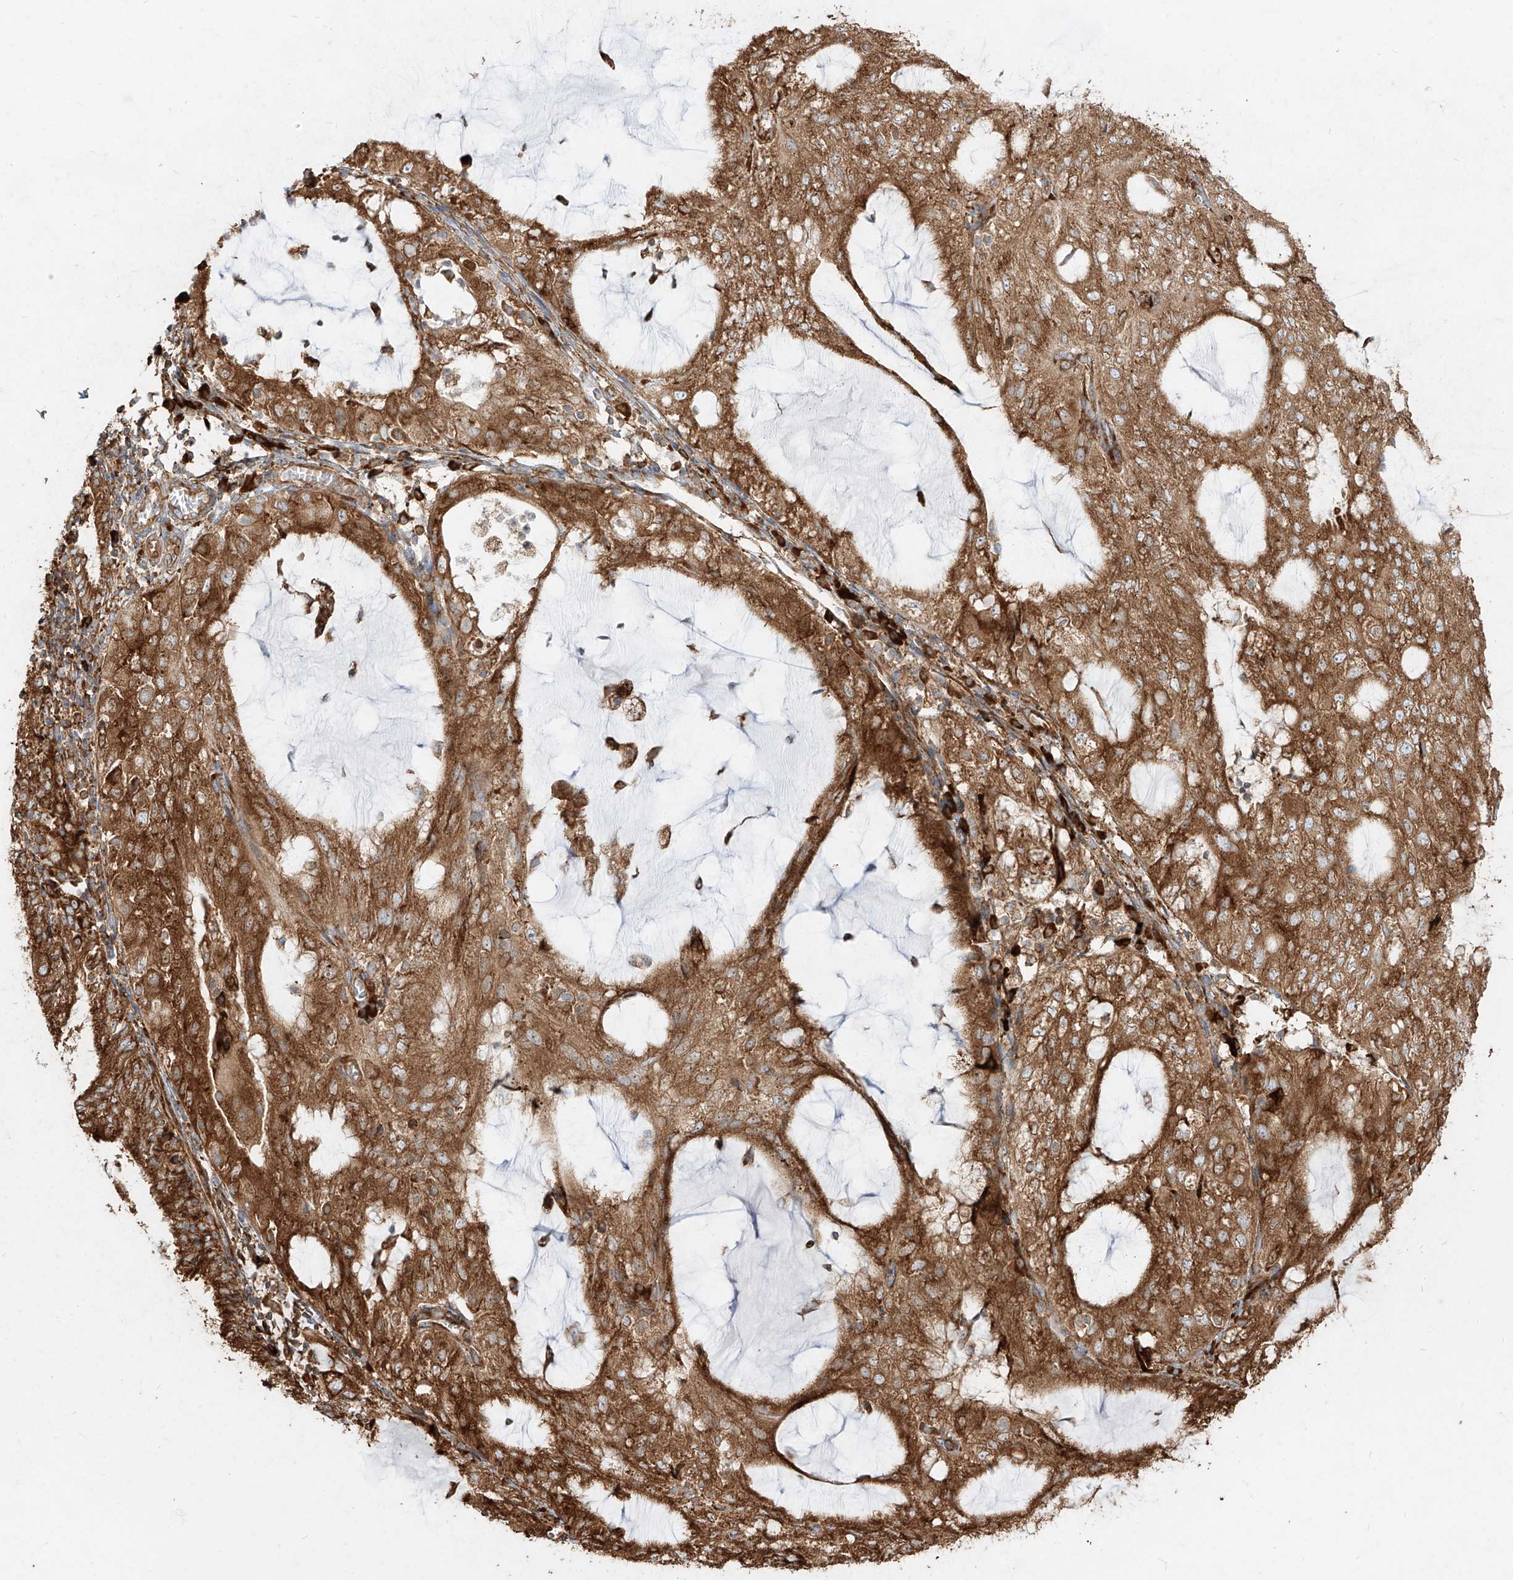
{"staining": {"intensity": "strong", "quantity": ">75%", "location": "cytoplasmic/membranous"}, "tissue": "endometrial cancer", "cell_type": "Tumor cells", "image_type": "cancer", "snomed": [{"axis": "morphology", "description": "Adenocarcinoma, NOS"}, {"axis": "topography", "description": "Endometrium"}], "caption": "Human adenocarcinoma (endometrial) stained with a brown dye demonstrates strong cytoplasmic/membranous positive positivity in about >75% of tumor cells.", "gene": "RPS25", "patient": {"sex": "female", "age": 81}}